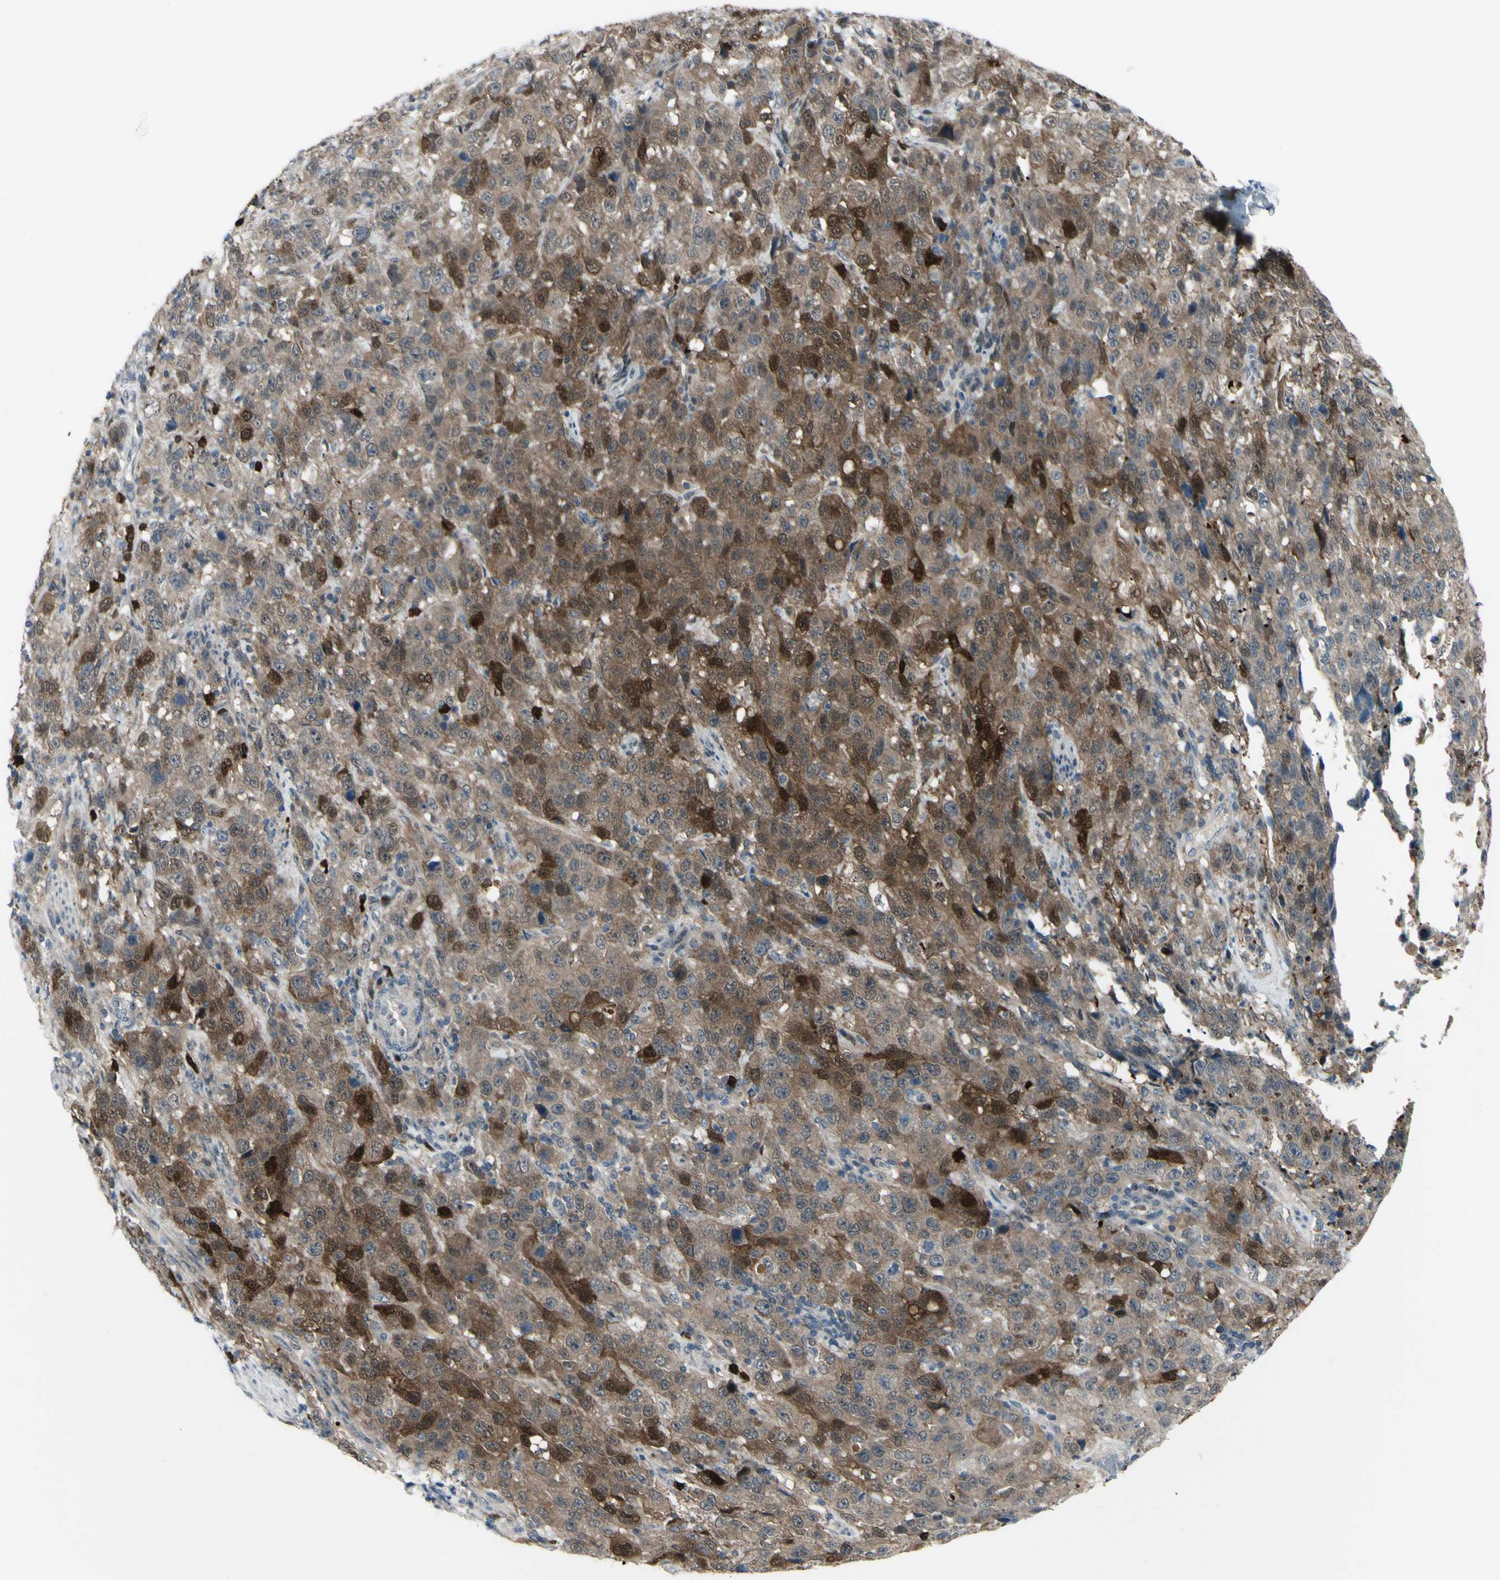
{"staining": {"intensity": "strong", "quantity": "25%-75%", "location": "cytoplasmic/membranous,nuclear"}, "tissue": "stomach cancer", "cell_type": "Tumor cells", "image_type": "cancer", "snomed": [{"axis": "morphology", "description": "Normal tissue, NOS"}, {"axis": "morphology", "description": "Adenocarcinoma, NOS"}, {"axis": "topography", "description": "Stomach"}], "caption": "This micrograph demonstrates stomach cancer (adenocarcinoma) stained with immunohistochemistry to label a protein in brown. The cytoplasmic/membranous and nuclear of tumor cells show strong positivity for the protein. Nuclei are counter-stained blue.", "gene": "ETNK1", "patient": {"sex": "male", "age": 48}}